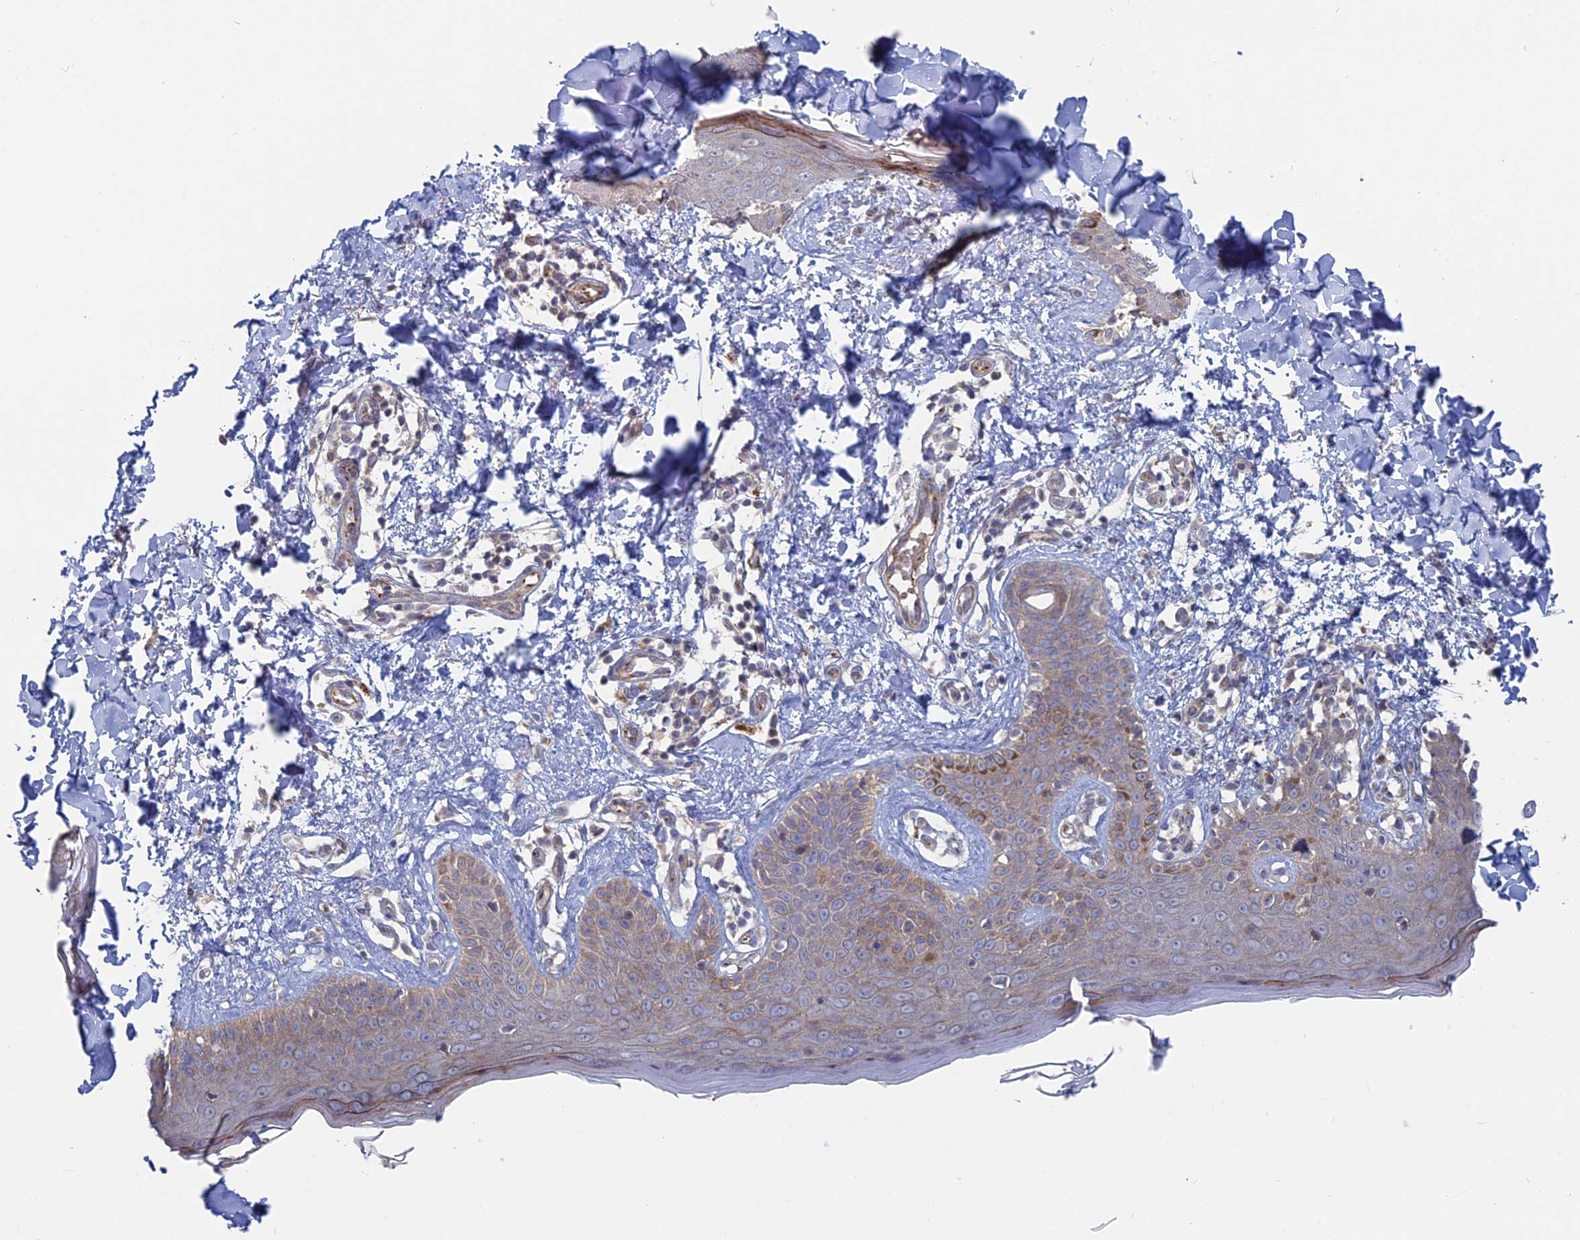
{"staining": {"intensity": "negative", "quantity": "none", "location": "none"}, "tissue": "skin", "cell_type": "Fibroblasts", "image_type": "normal", "snomed": [{"axis": "morphology", "description": "Normal tissue, NOS"}, {"axis": "topography", "description": "Skin"}], "caption": "Immunohistochemistry (IHC) of unremarkable human skin demonstrates no positivity in fibroblasts. (Immunohistochemistry (IHC), brightfield microscopy, high magnification).", "gene": "TBC1D30", "patient": {"sex": "male", "age": 52}}